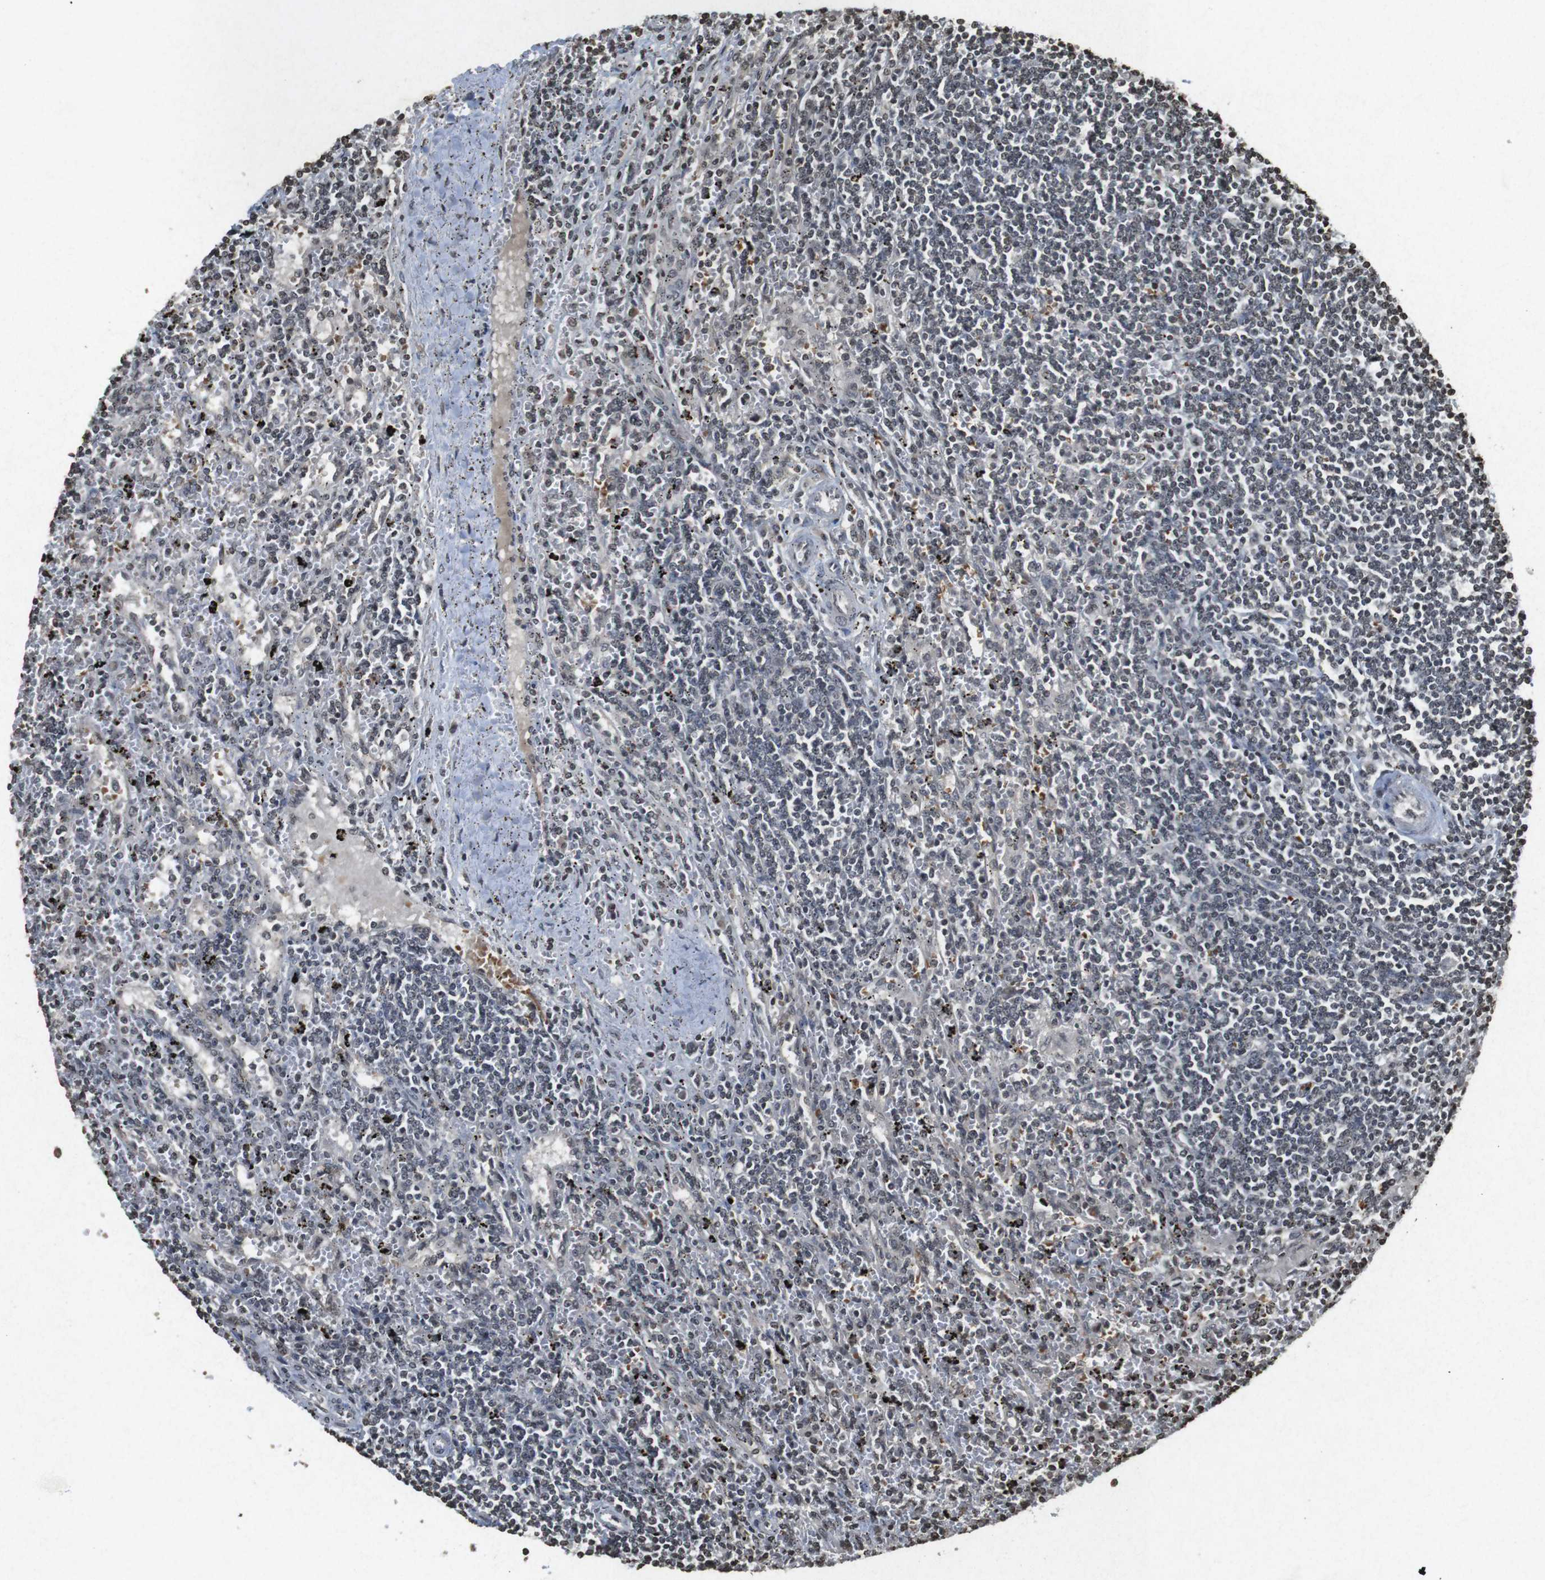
{"staining": {"intensity": "weak", "quantity": "25%-75%", "location": "nuclear"}, "tissue": "lymphoma", "cell_type": "Tumor cells", "image_type": "cancer", "snomed": [{"axis": "morphology", "description": "Malignant lymphoma, non-Hodgkin's type, Low grade"}, {"axis": "topography", "description": "Spleen"}], "caption": "Tumor cells show low levels of weak nuclear positivity in about 25%-75% of cells in malignant lymphoma, non-Hodgkin's type (low-grade). Using DAB (brown) and hematoxylin (blue) stains, captured at high magnification using brightfield microscopy.", "gene": "FOXA3", "patient": {"sex": "male", "age": 76}}